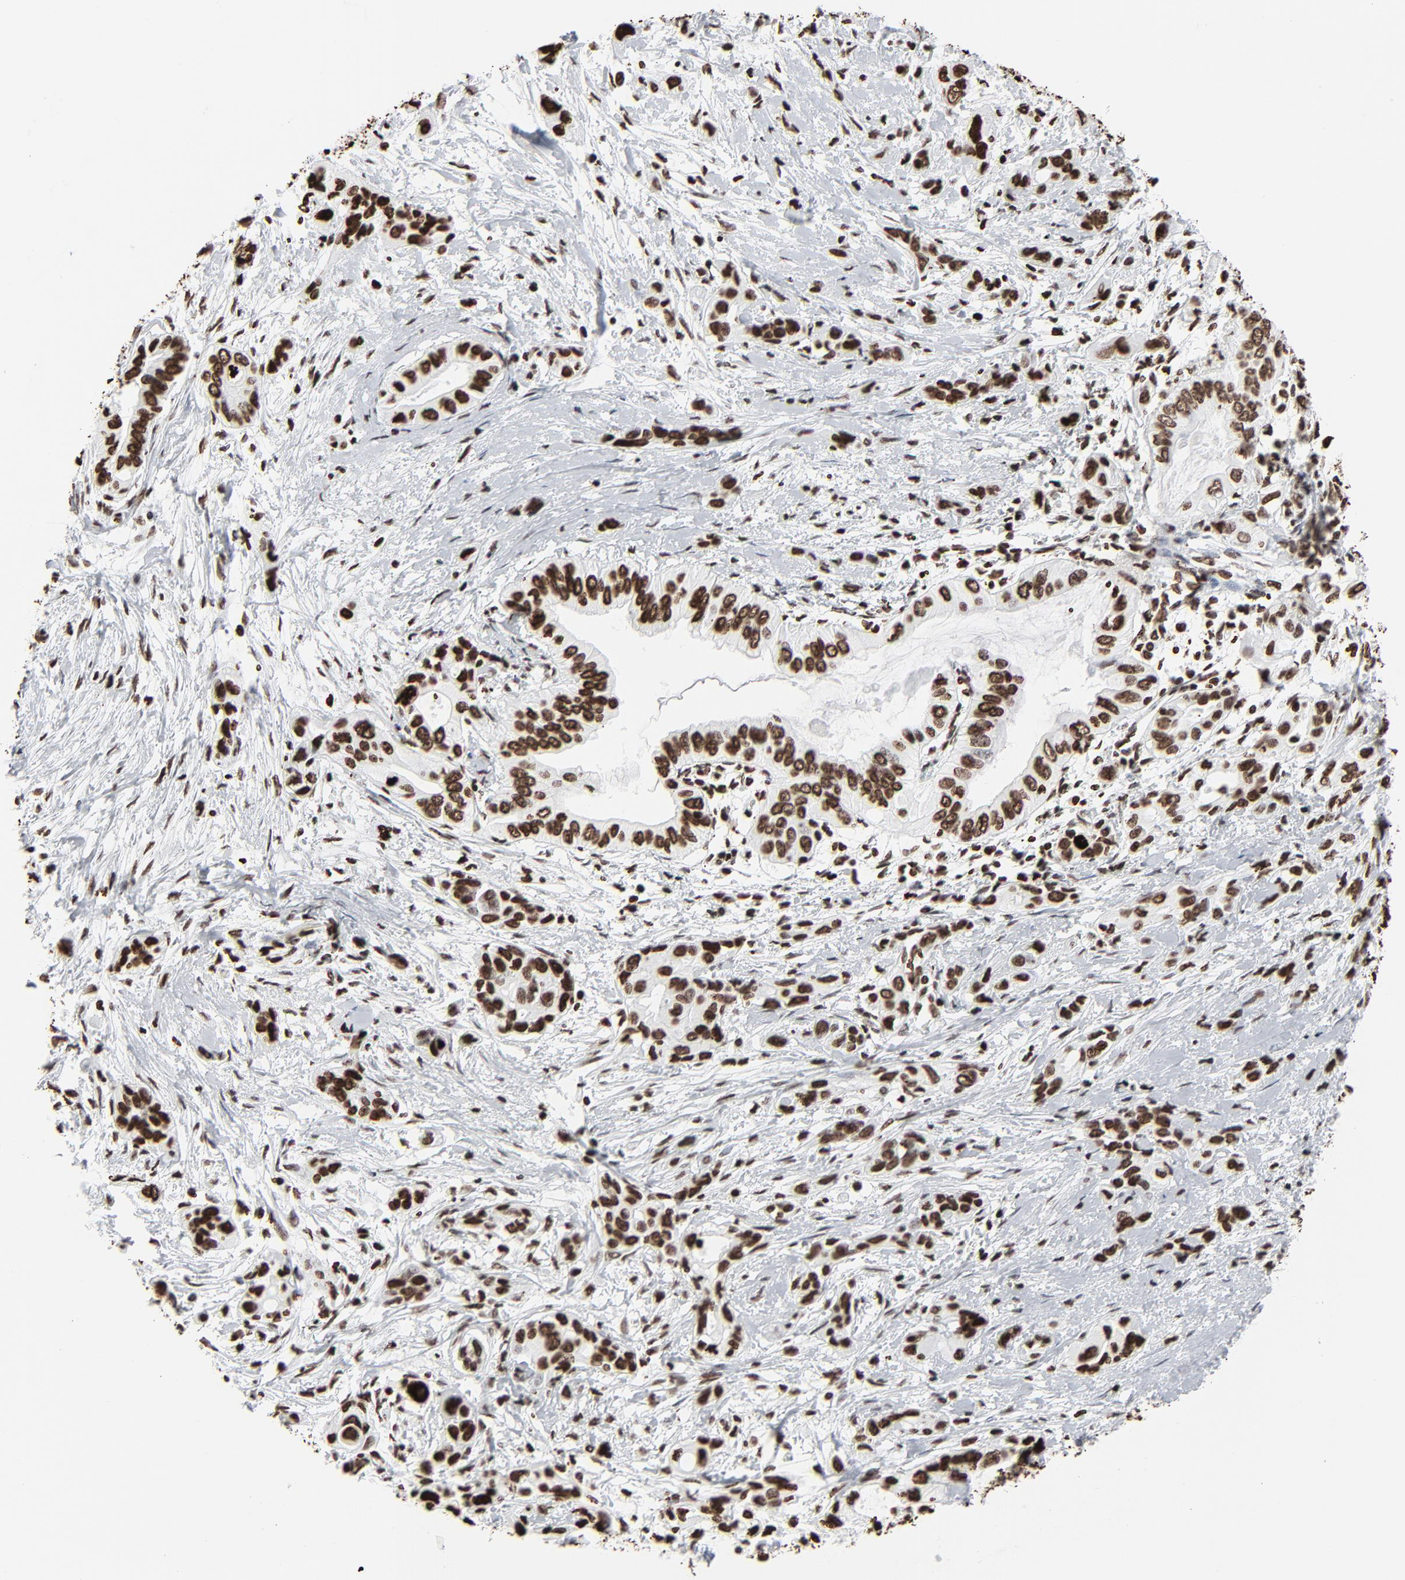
{"staining": {"intensity": "strong", "quantity": ">75%", "location": "nuclear"}, "tissue": "pancreatic cancer", "cell_type": "Tumor cells", "image_type": "cancer", "snomed": [{"axis": "morphology", "description": "Adenocarcinoma, NOS"}, {"axis": "topography", "description": "Pancreas"}], "caption": "The histopathology image exhibits a brown stain indicating the presence of a protein in the nuclear of tumor cells in pancreatic adenocarcinoma. The protein is shown in brown color, while the nuclei are stained blue.", "gene": "H3-4", "patient": {"sex": "female", "age": 60}}